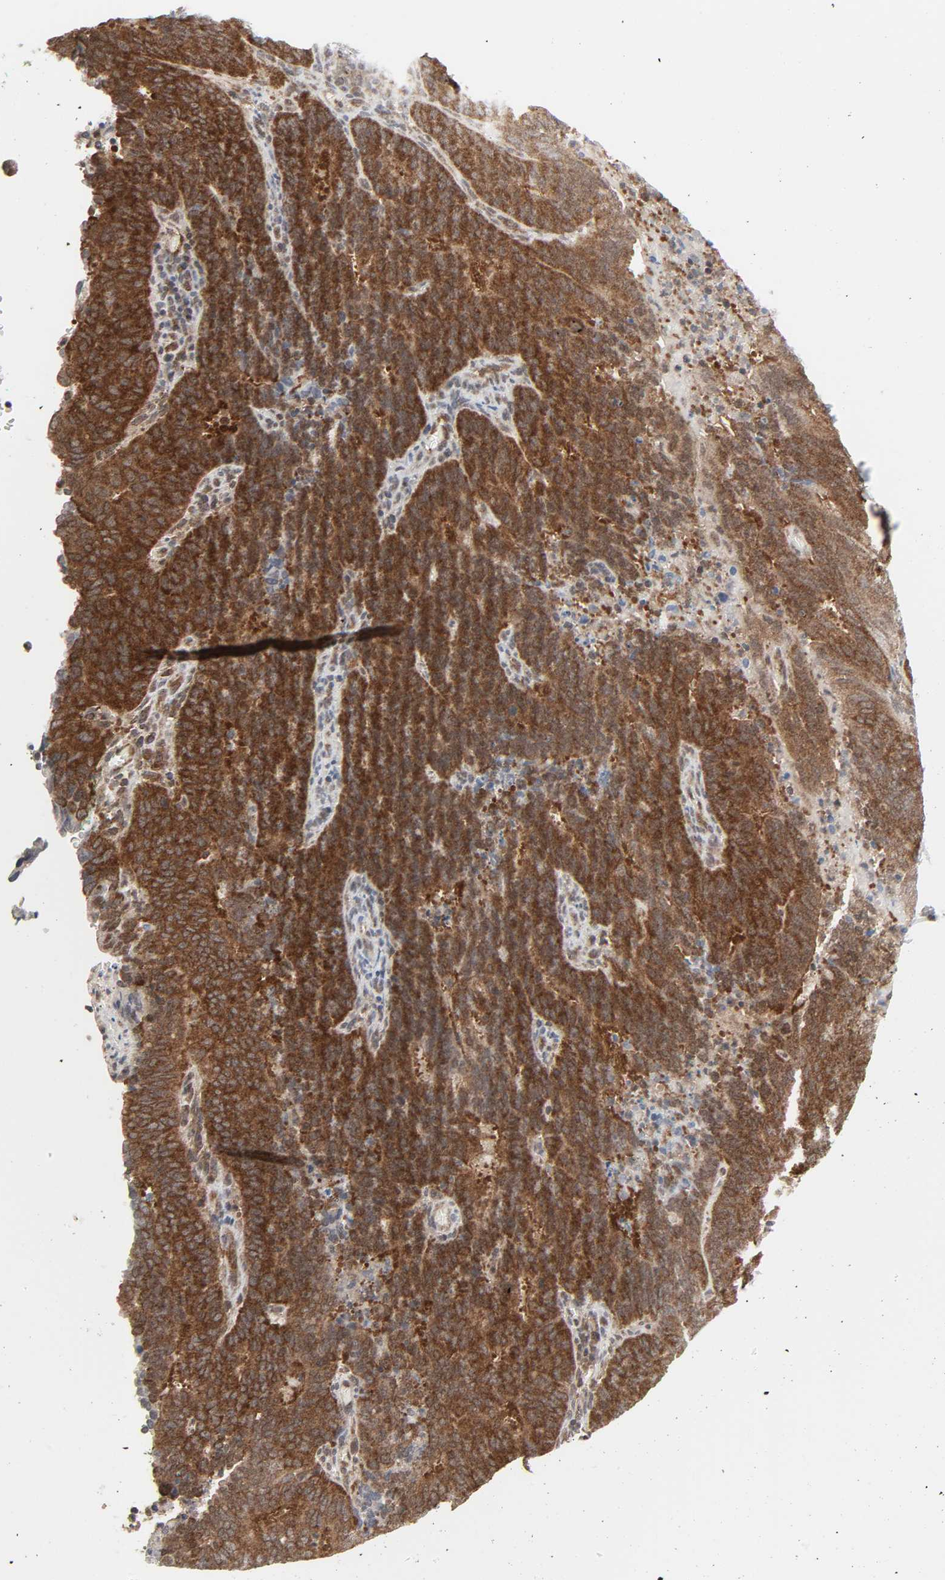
{"staining": {"intensity": "strong", "quantity": ">75%", "location": "cytoplasmic/membranous"}, "tissue": "cervical cancer", "cell_type": "Tumor cells", "image_type": "cancer", "snomed": [{"axis": "morphology", "description": "Adenocarcinoma, NOS"}, {"axis": "topography", "description": "Cervix"}], "caption": "Immunohistochemistry (IHC) staining of adenocarcinoma (cervical), which shows high levels of strong cytoplasmic/membranous expression in about >75% of tumor cells indicating strong cytoplasmic/membranous protein positivity. The staining was performed using DAB (brown) for protein detection and nuclei were counterstained in hematoxylin (blue).", "gene": "GSK3A", "patient": {"sex": "female", "age": 44}}